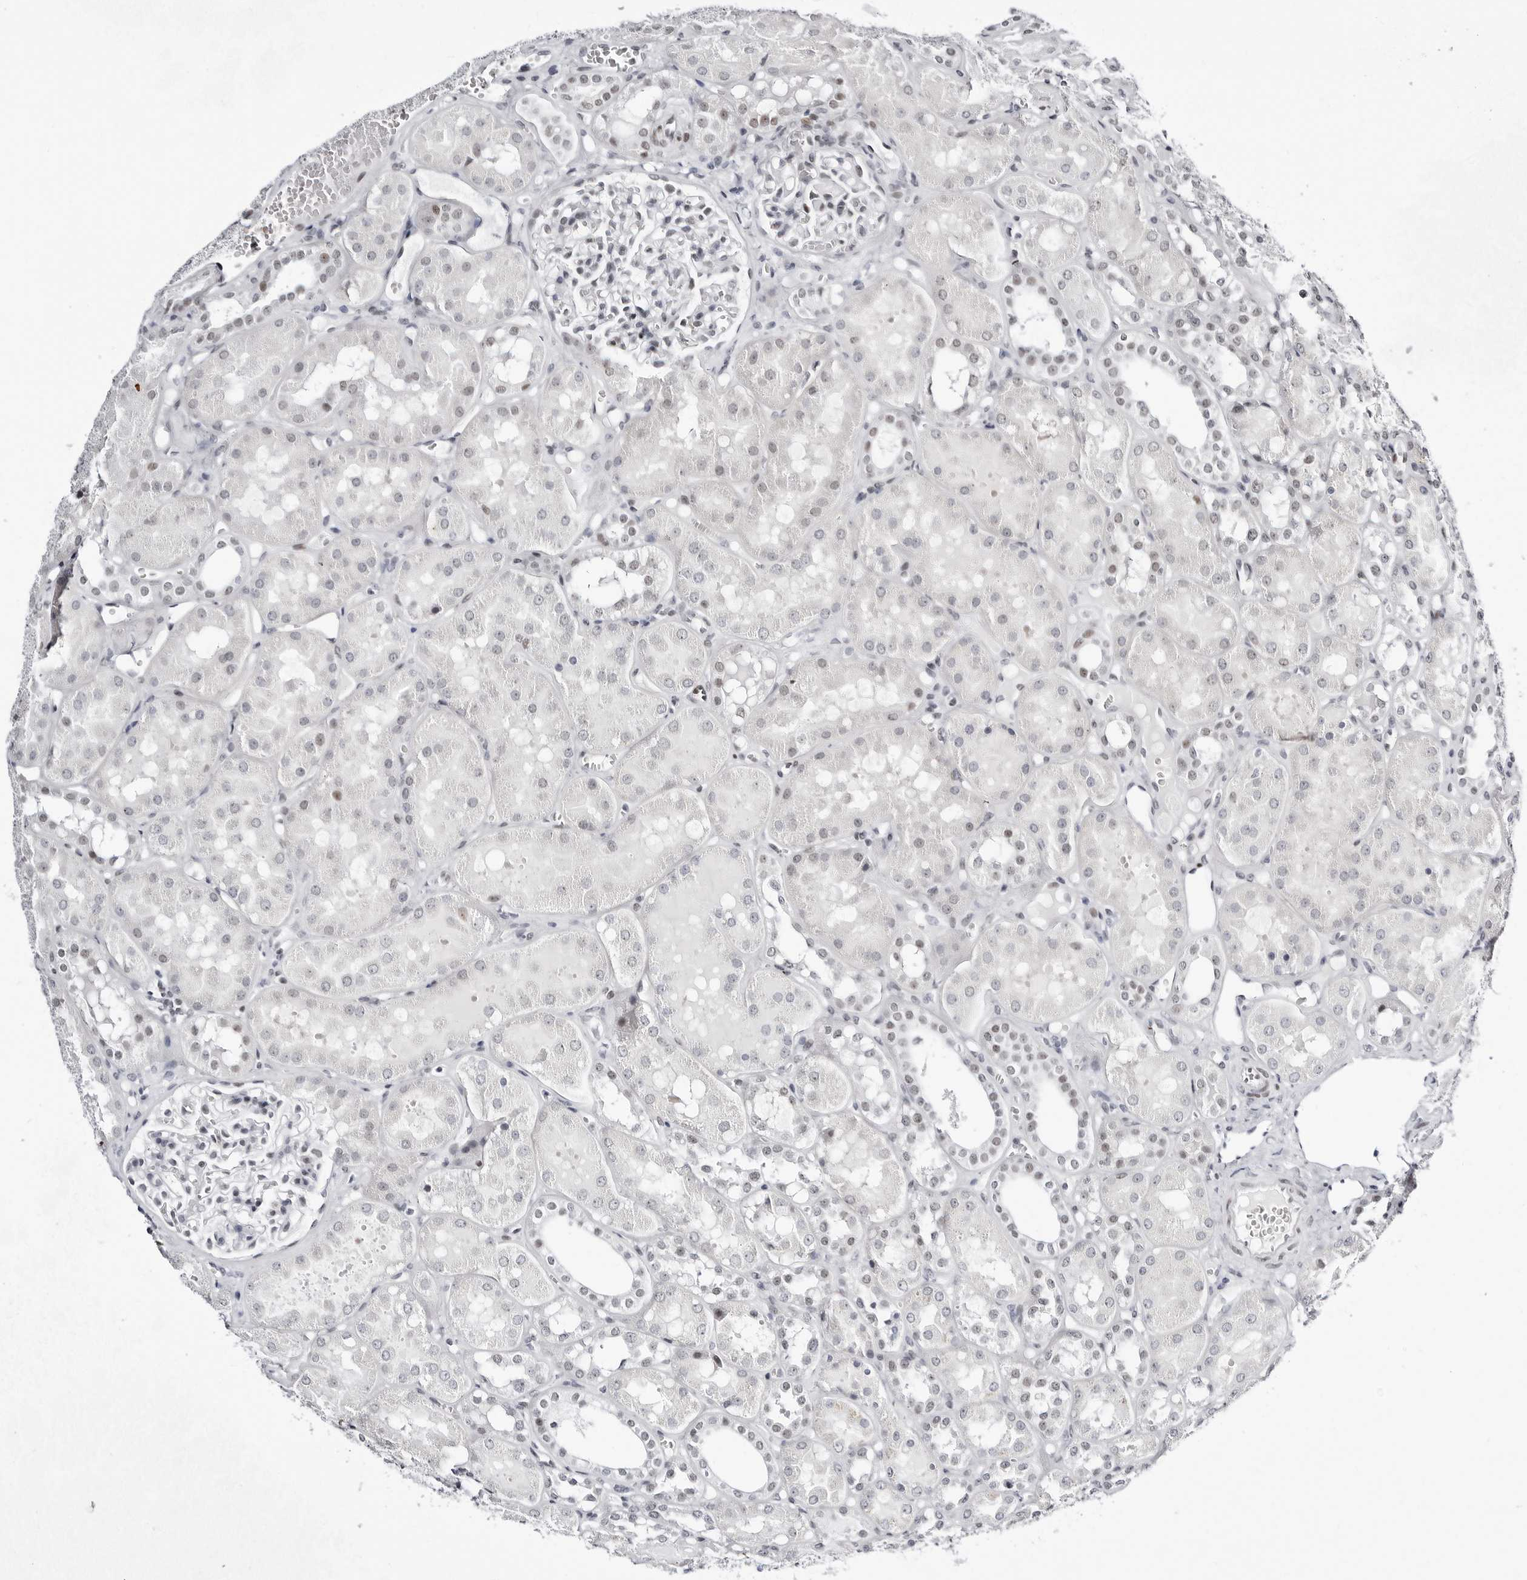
{"staining": {"intensity": "negative", "quantity": "none", "location": "none"}, "tissue": "kidney", "cell_type": "Cells in glomeruli", "image_type": "normal", "snomed": [{"axis": "morphology", "description": "Normal tissue, NOS"}, {"axis": "topography", "description": "Kidney"}], "caption": "High power microscopy histopathology image of an immunohistochemistry (IHC) micrograph of benign kidney, revealing no significant expression in cells in glomeruli.", "gene": "VEZF1", "patient": {"sex": "male", "age": 16}}